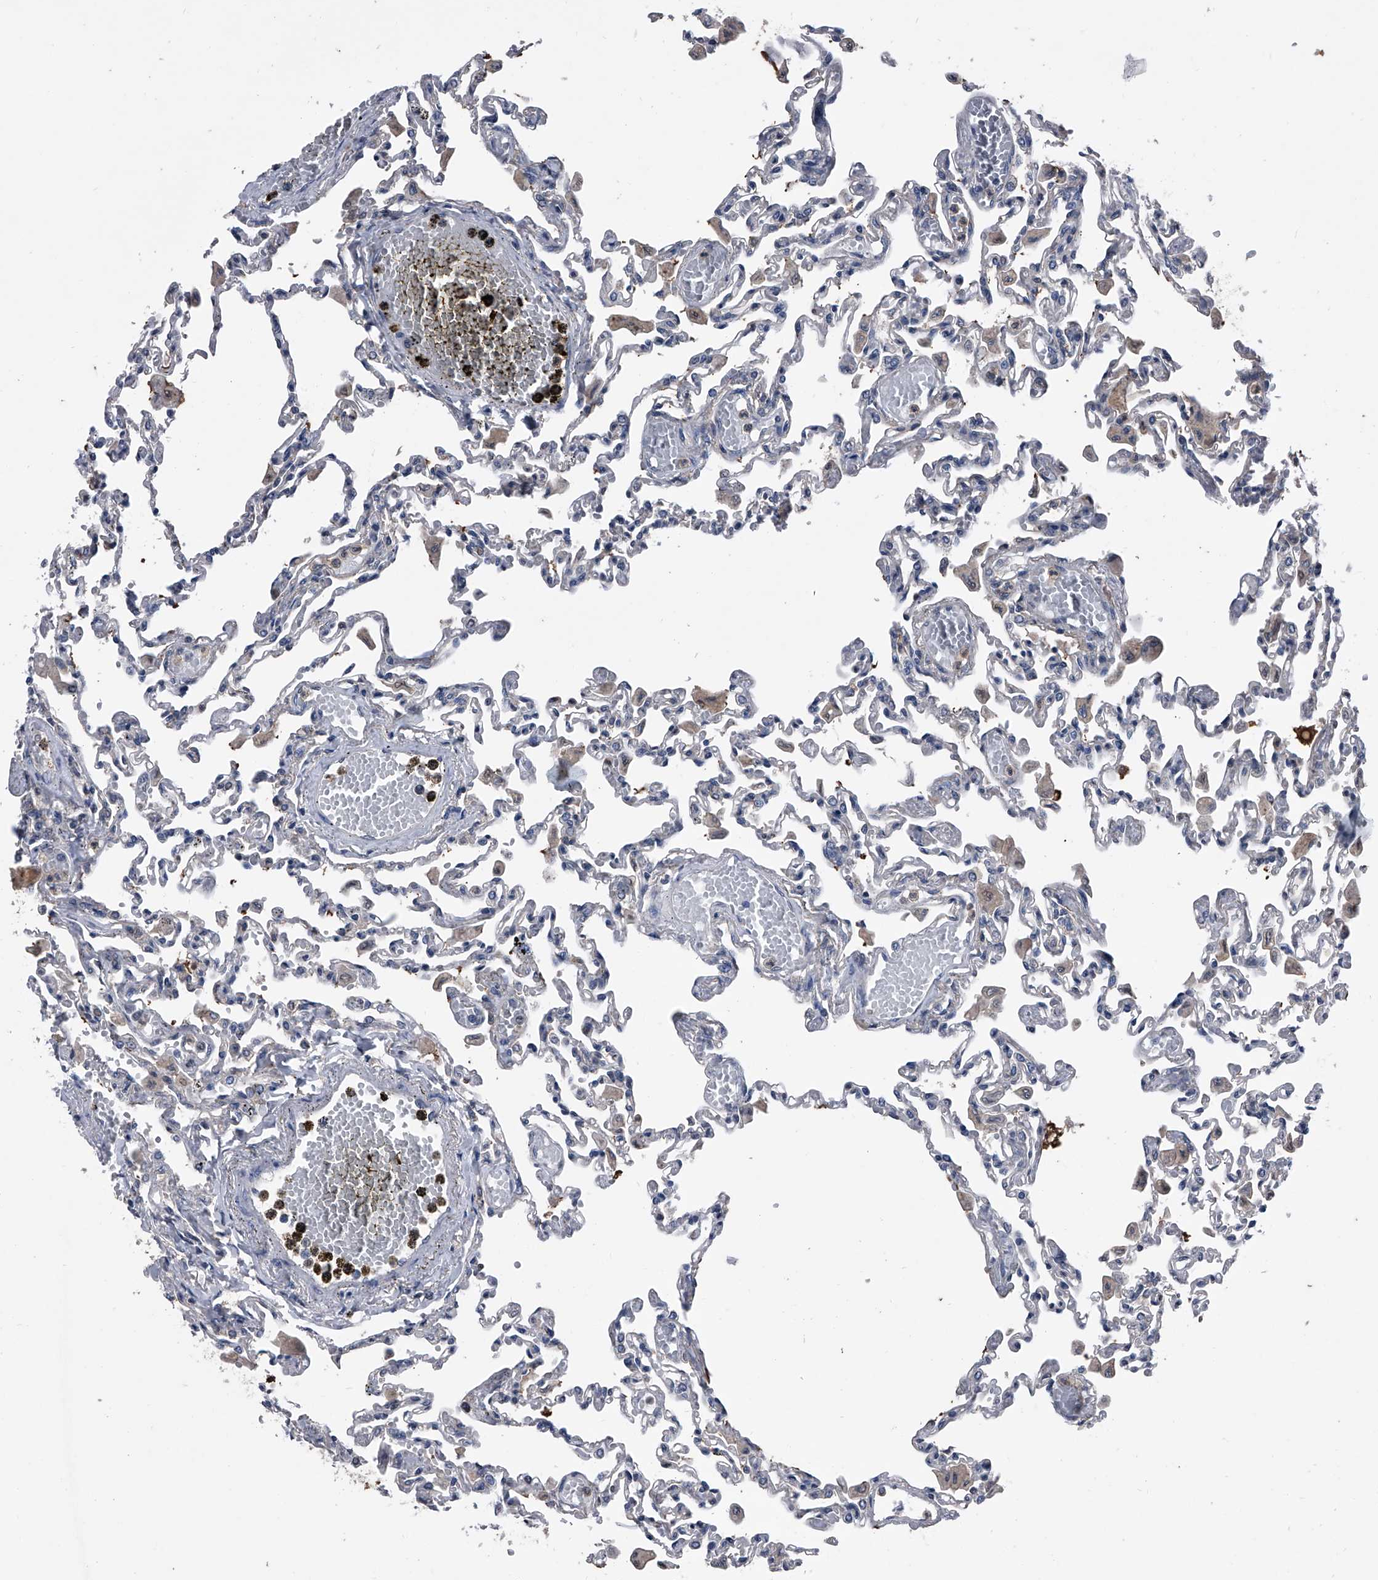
{"staining": {"intensity": "negative", "quantity": "none", "location": "none"}, "tissue": "lung", "cell_type": "Alveolar cells", "image_type": "normal", "snomed": [{"axis": "morphology", "description": "Normal tissue, NOS"}, {"axis": "topography", "description": "Bronchus"}, {"axis": "topography", "description": "Lung"}], "caption": "Immunohistochemistry (IHC) image of normal lung: lung stained with DAB (3,3'-diaminobenzidine) shows no significant protein expression in alveolar cells.", "gene": "PIP5K1A", "patient": {"sex": "female", "age": 49}}